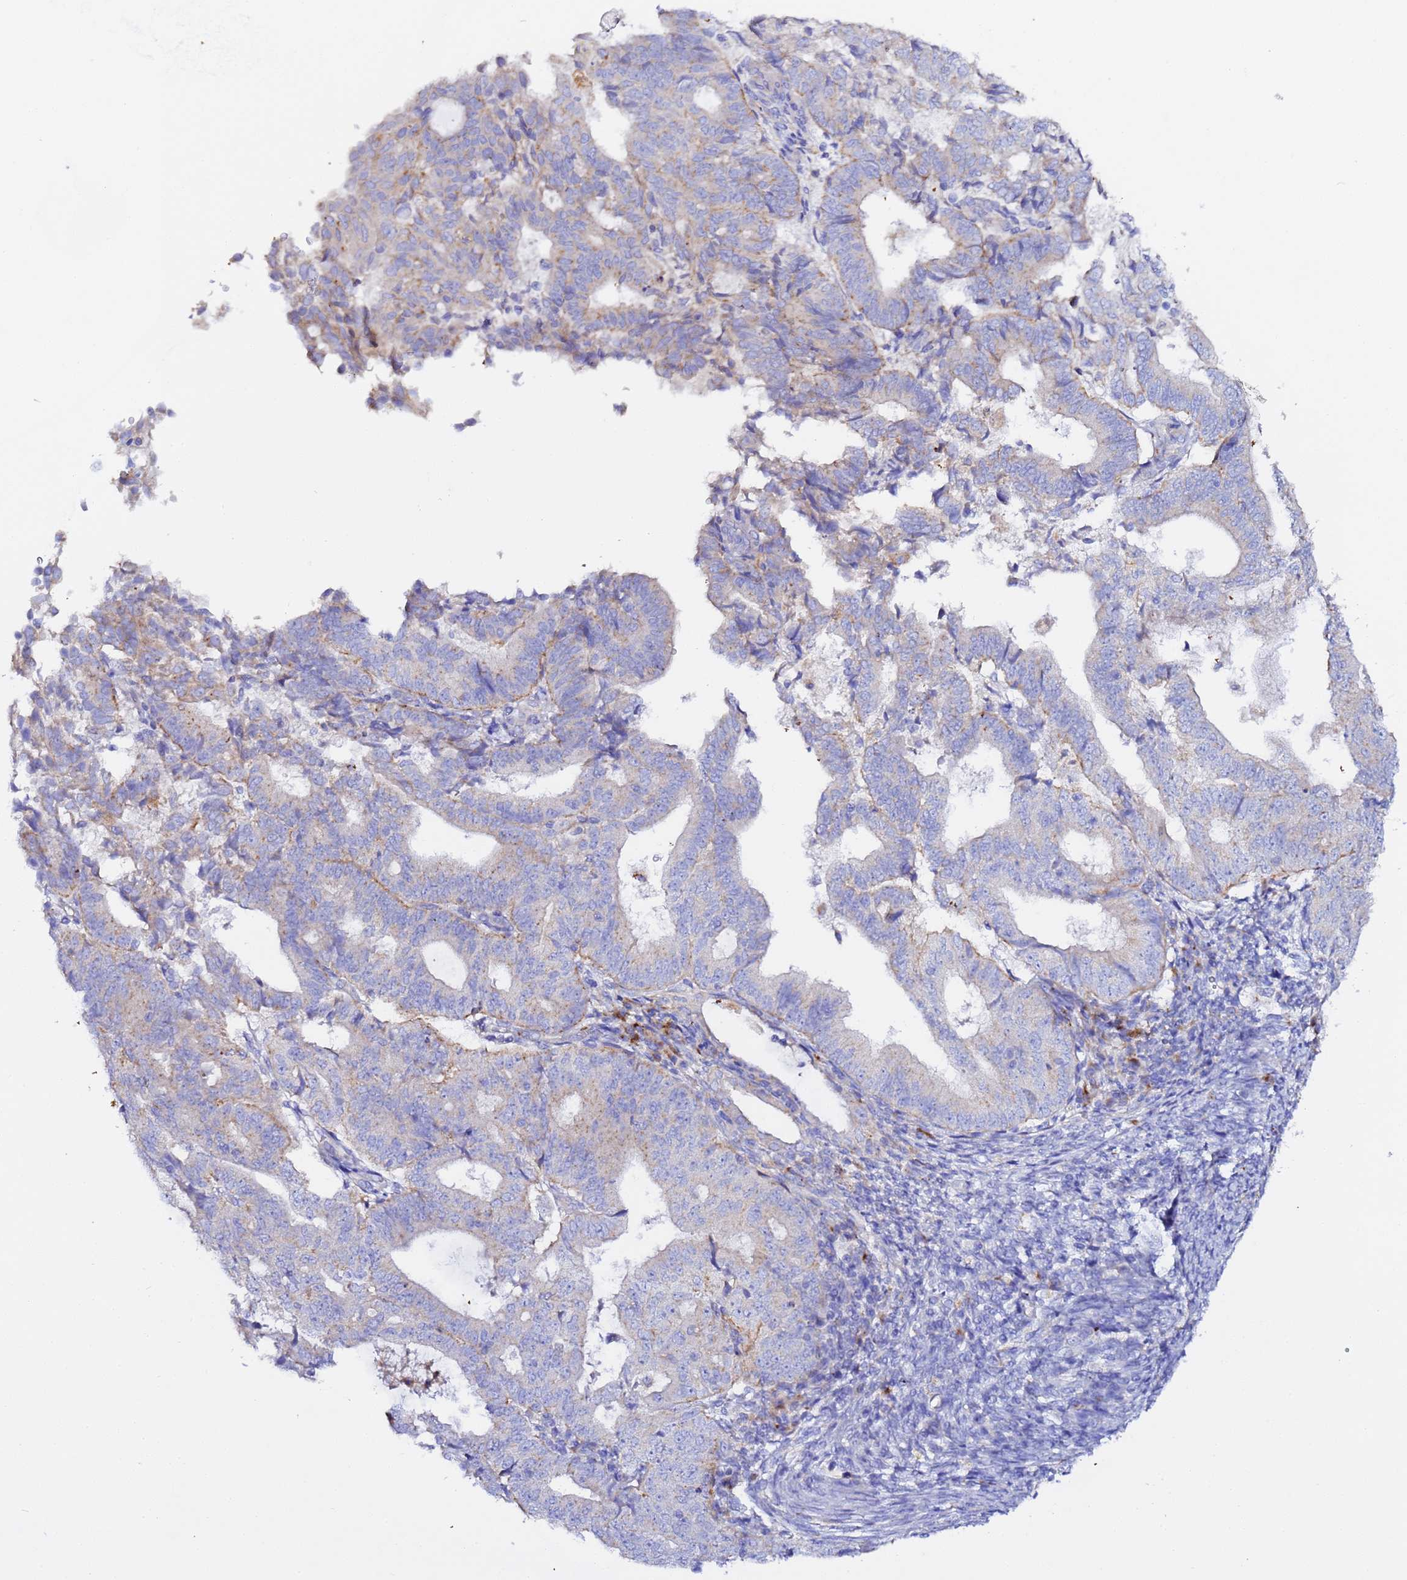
{"staining": {"intensity": "weak", "quantity": "25%-75%", "location": "cytoplasmic/membranous"}, "tissue": "endometrial cancer", "cell_type": "Tumor cells", "image_type": "cancer", "snomed": [{"axis": "morphology", "description": "Adenocarcinoma, NOS"}, {"axis": "topography", "description": "Endometrium"}], "caption": "A high-resolution photomicrograph shows immunohistochemistry staining of endometrial cancer (adenocarcinoma), which exhibits weak cytoplasmic/membranous positivity in about 25%-75% of tumor cells.", "gene": "VTI1B", "patient": {"sex": "female", "age": 70}}